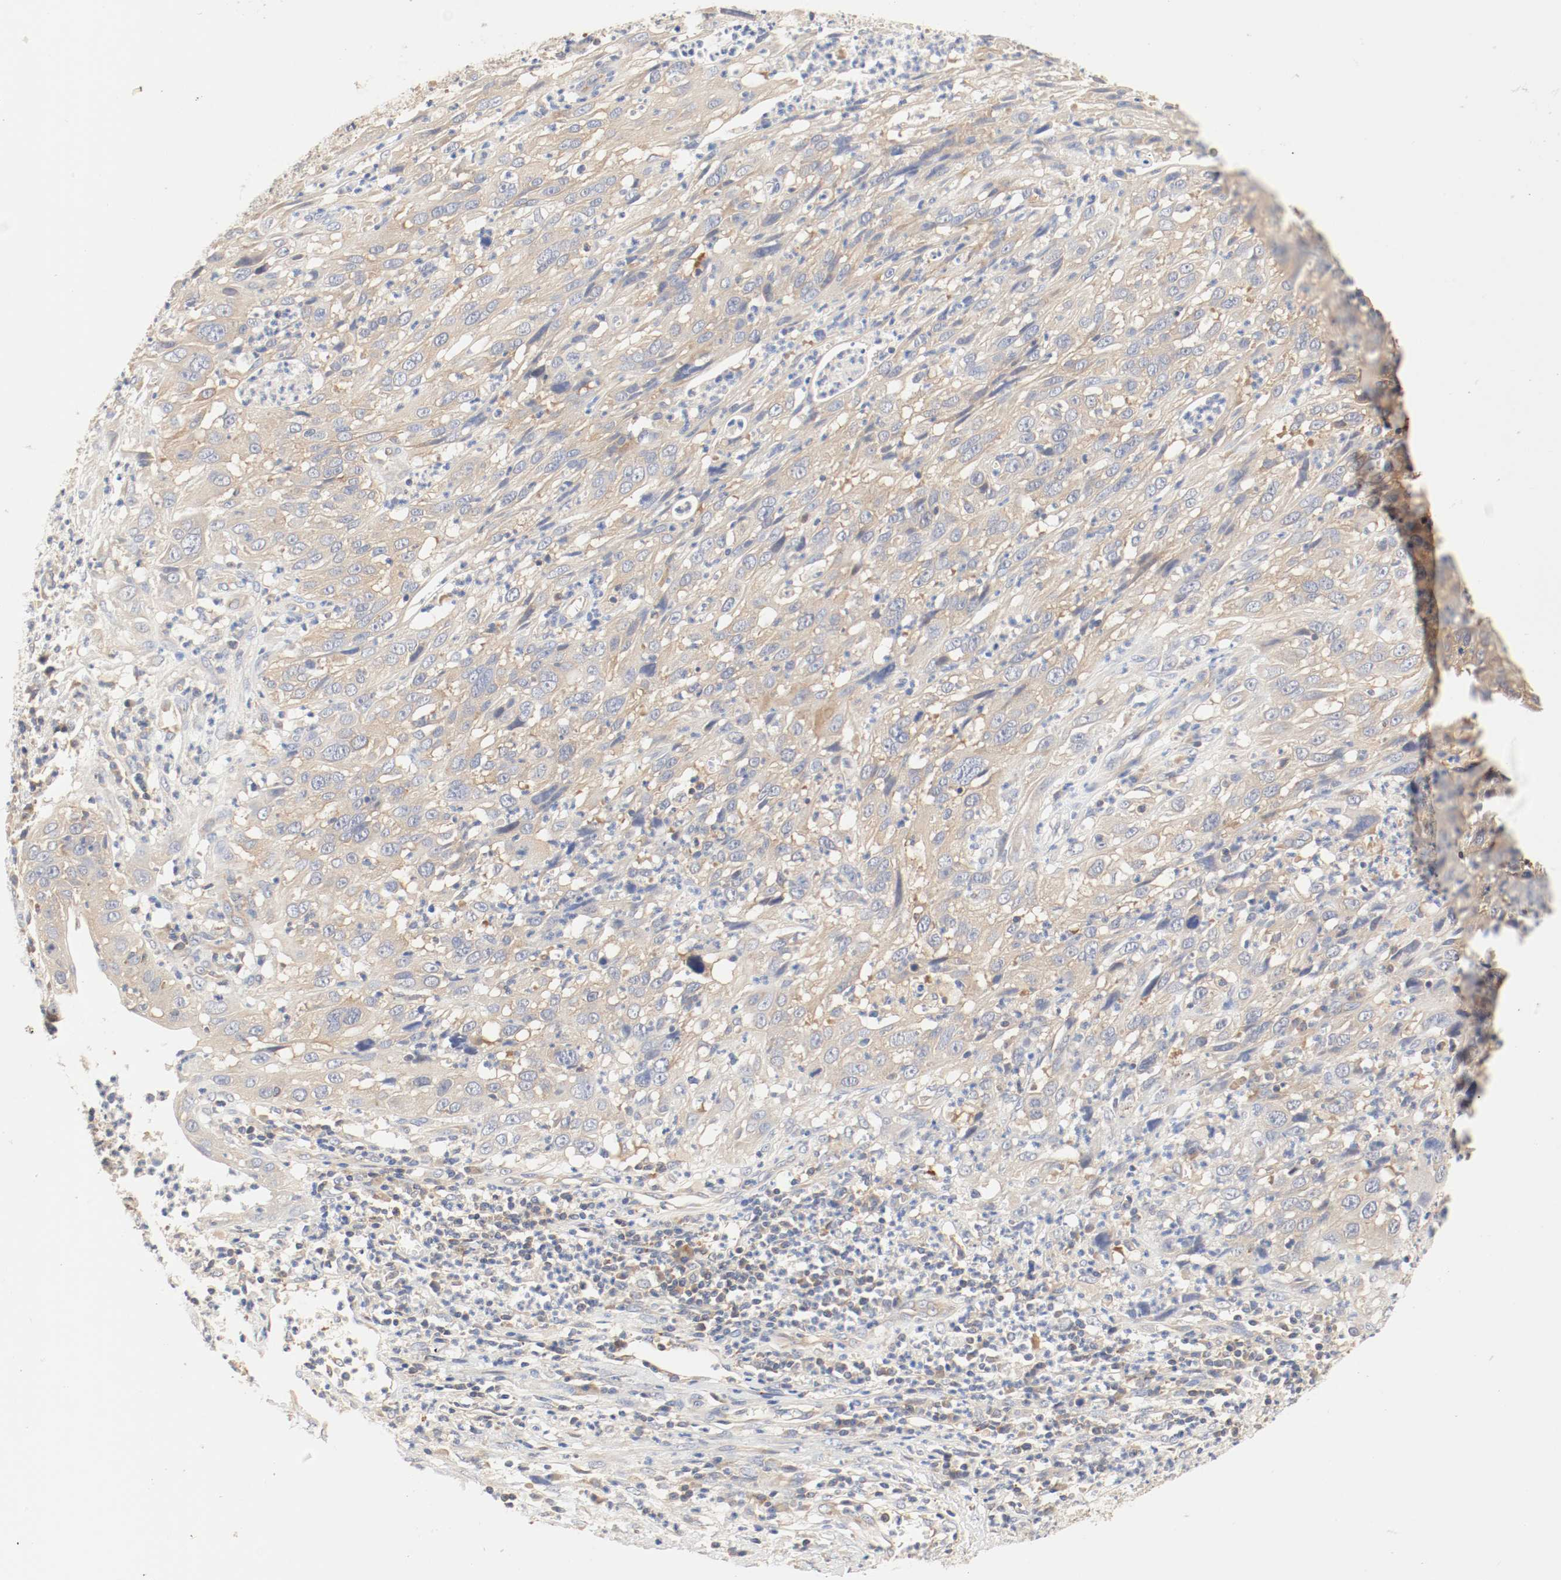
{"staining": {"intensity": "moderate", "quantity": ">75%", "location": "cytoplasmic/membranous"}, "tissue": "cervical cancer", "cell_type": "Tumor cells", "image_type": "cancer", "snomed": [{"axis": "morphology", "description": "Squamous cell carcinoma, NOS"}, {"axis": "topography", "description": "Cervix"}], "caption": "Cervical cancer stained for a protein (brown) shows moderate cytoplasmic/membranous positive staining in about >75% of tumor cells.", "gene": "GIT1", "patient": {"sex": "female", "age": 32}}